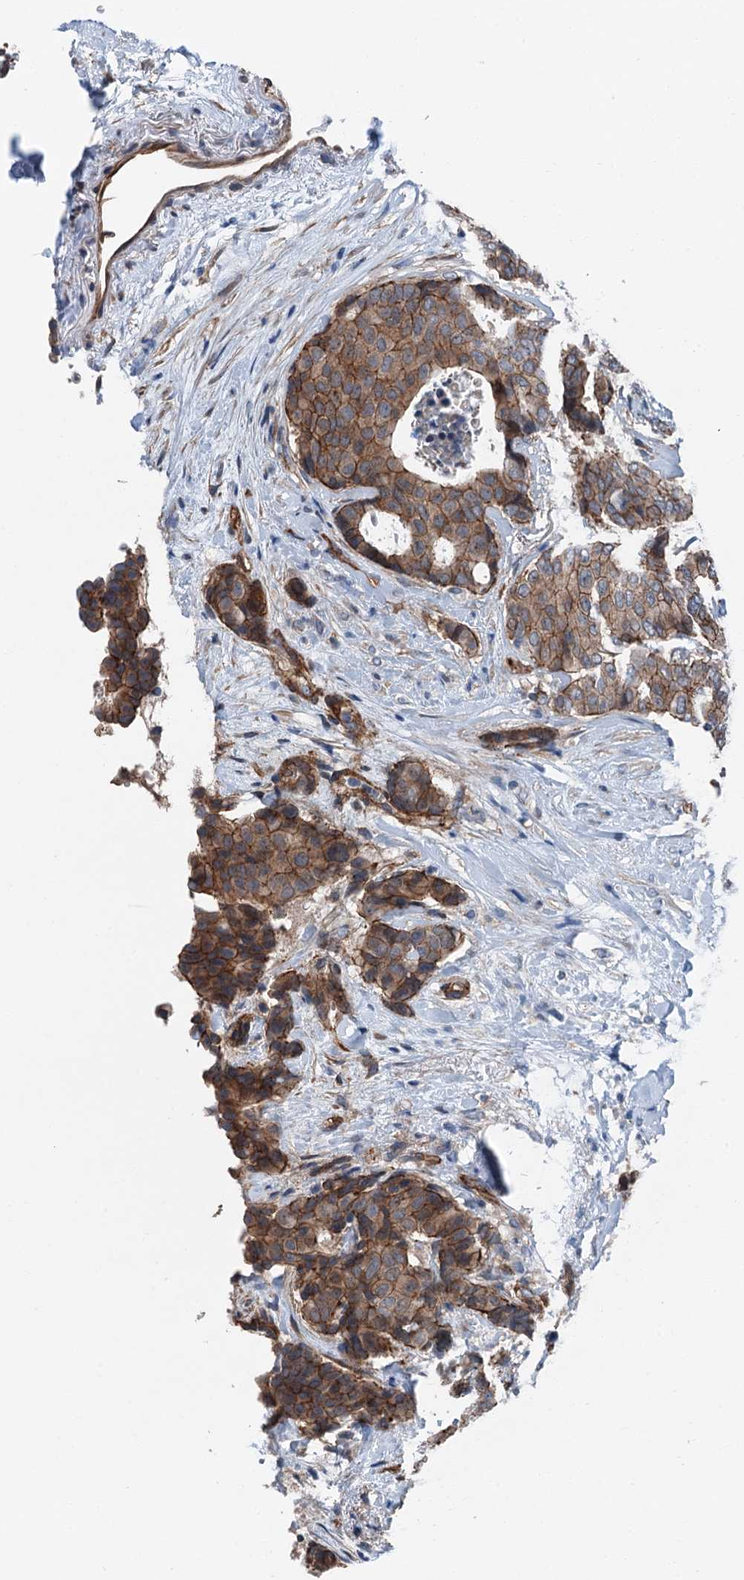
{"staining": {"intensity": "moderate", "quantity": ">75%", "location": "cytoplasmic/membranous"}, "tissue": "breast cancer", "cell_type": "Tumor cells", "image_type": "cancer", "snomed": [{"axis": "morphology", "description": "Duct carcinoma"}, {"axis": "topography", "description": "Breast"}], "caption": "Approximately >75% of tumor cells in human breast cancer display moderate cytoplasmic/membranous protein expression as visualized by brown immunohistochemical staining.", "gene": "NMRAL1", "patient": {"sex": "female", "age": 75}}